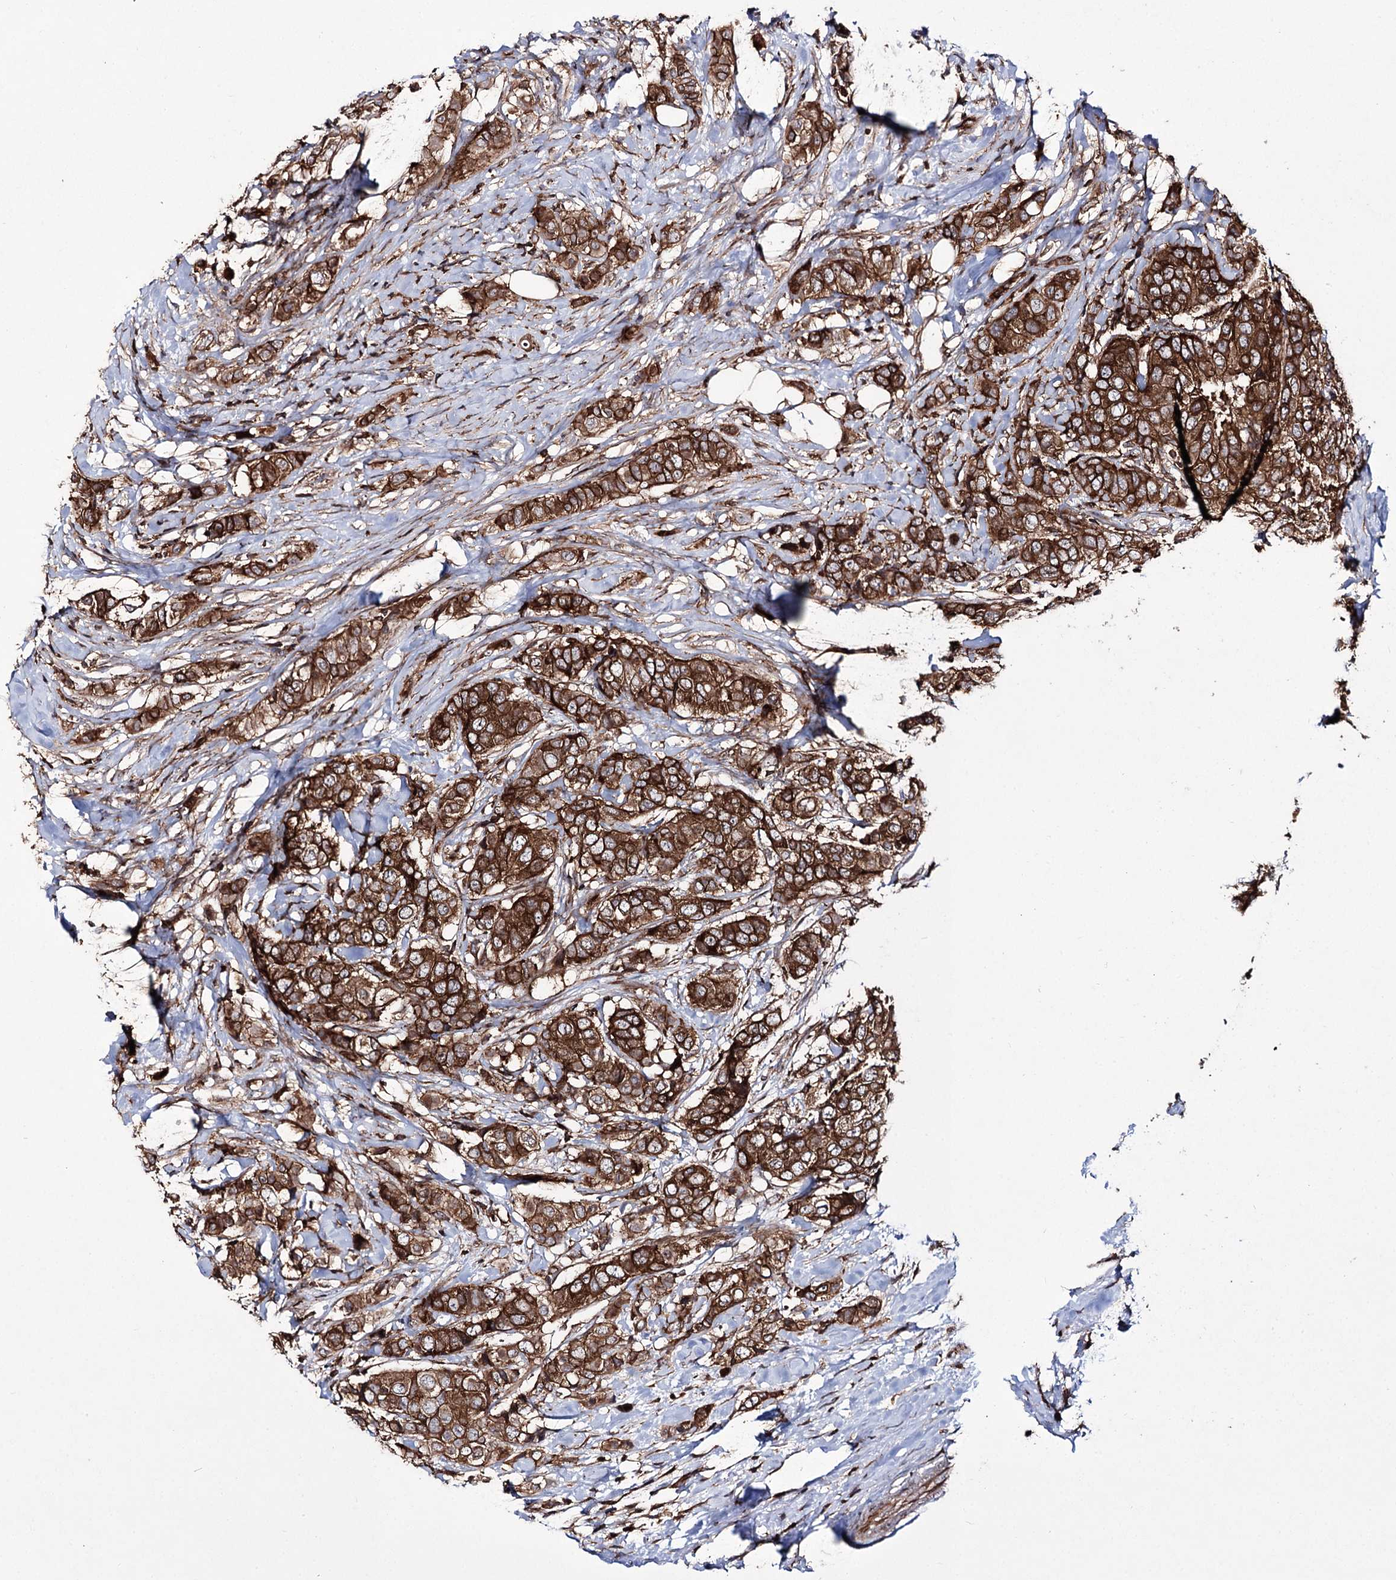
{"staining": {"intensity": "strong", "quantity": ">75%", "location": "cytoplasmic/membranous"}, "tissue": "breast cancer", "cell_type": "Tumor cells", "image_type": "cancer", "snomed": [{"axis": "morphology", "description": "Lobular carcinoma"}, {"axis": "topography", "description": "Breast"}], "caption": "Immunohistochemical staining of breast cancer reveals high levels of strong cytoplasmic/membranous protein positivity in approximately >75% of tumor cells.", "gene": "DHX29", "patient": {"sex": "female", "age": 51}}